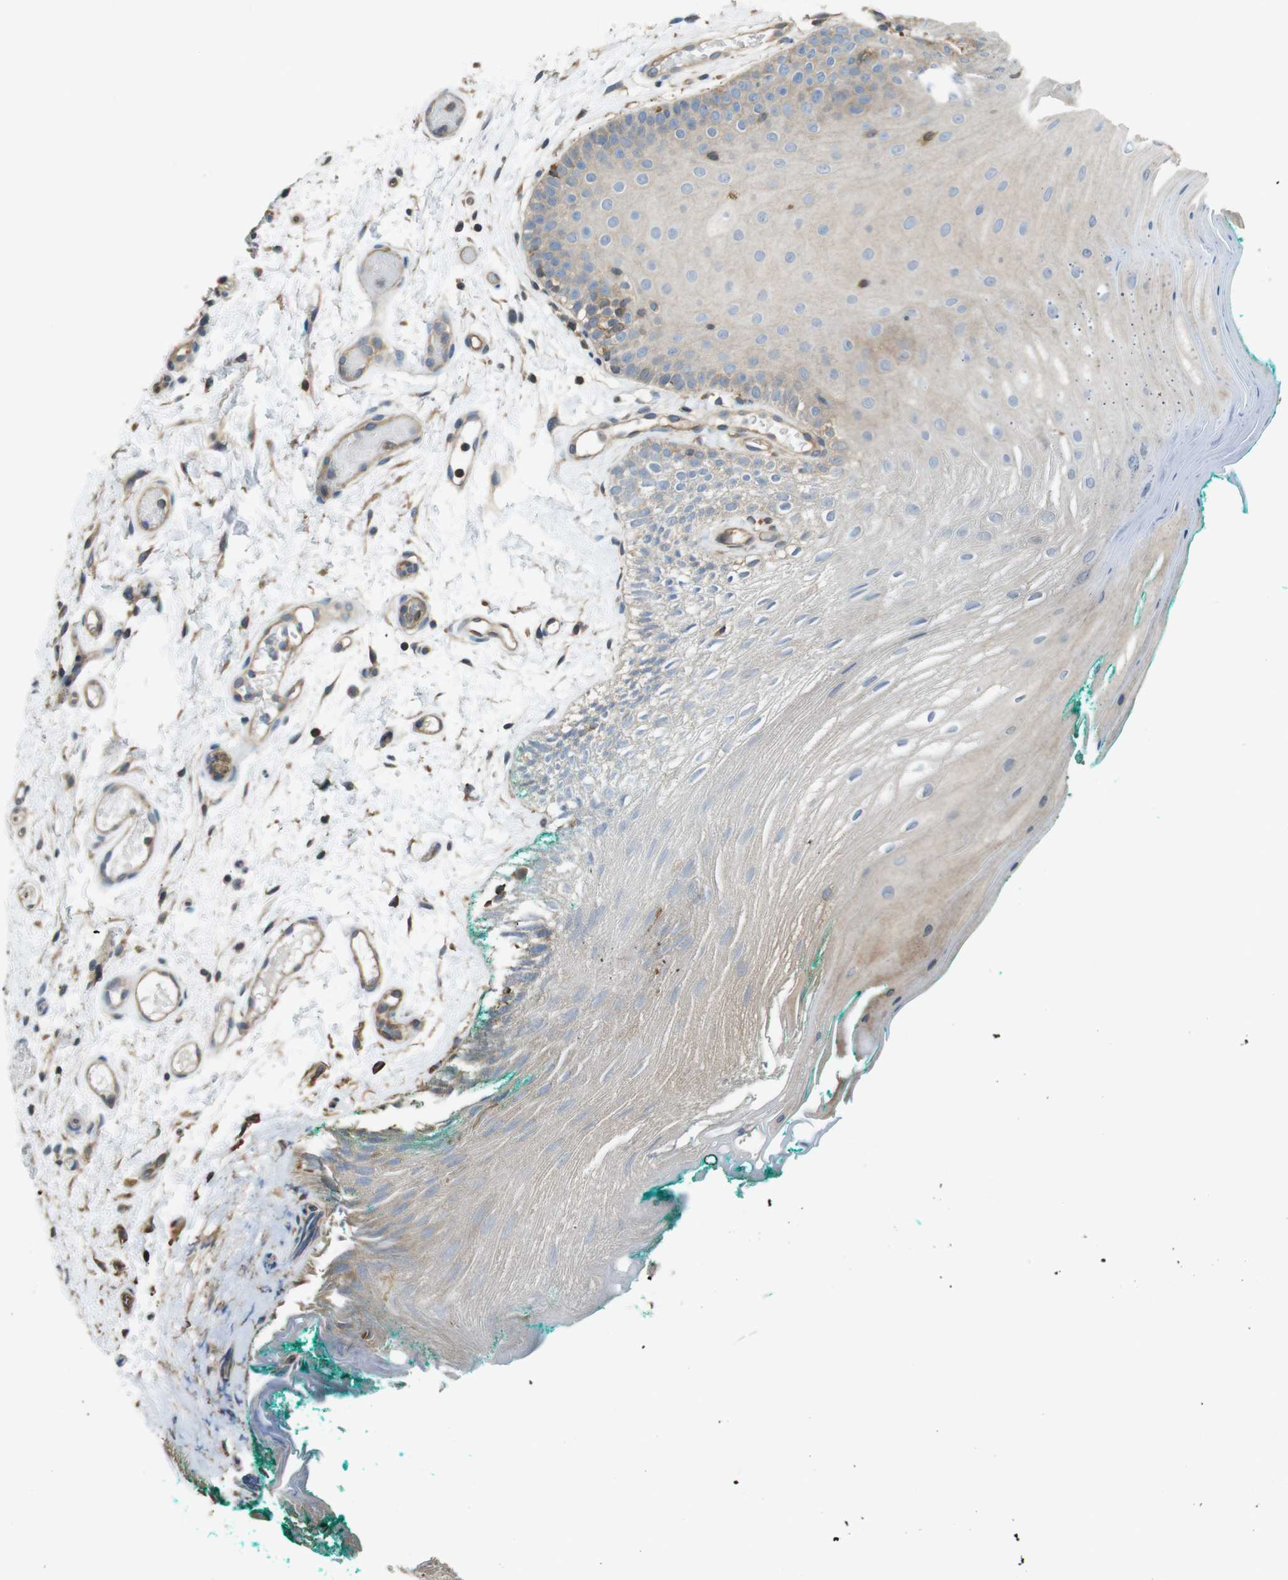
{"staining": {"intensity": "weak", "quantity": "25%-75%", "location": "cytoplasmic/membranous"}, "tissue": "oral mucosa", "cell_type": "Squamous epithelial cells", "image_type": "normal", "snomed": [{"axis": "morphology", "description": "Normal tissue, NOS"}, {"axis": "topography", "description": "Skeletal muscle"}, {"axis": "topography", "description": "Oral tissue"}], "caption": "About 25%-75% of squamous epithelial cells in normal human oral mucosa exhibit weak cytoplasmic/membranous protein expression as visualized by brown immunohistochemical staining.", "gene": "ARHGDIA", "patient": {"sex": "male", "age": 58}}